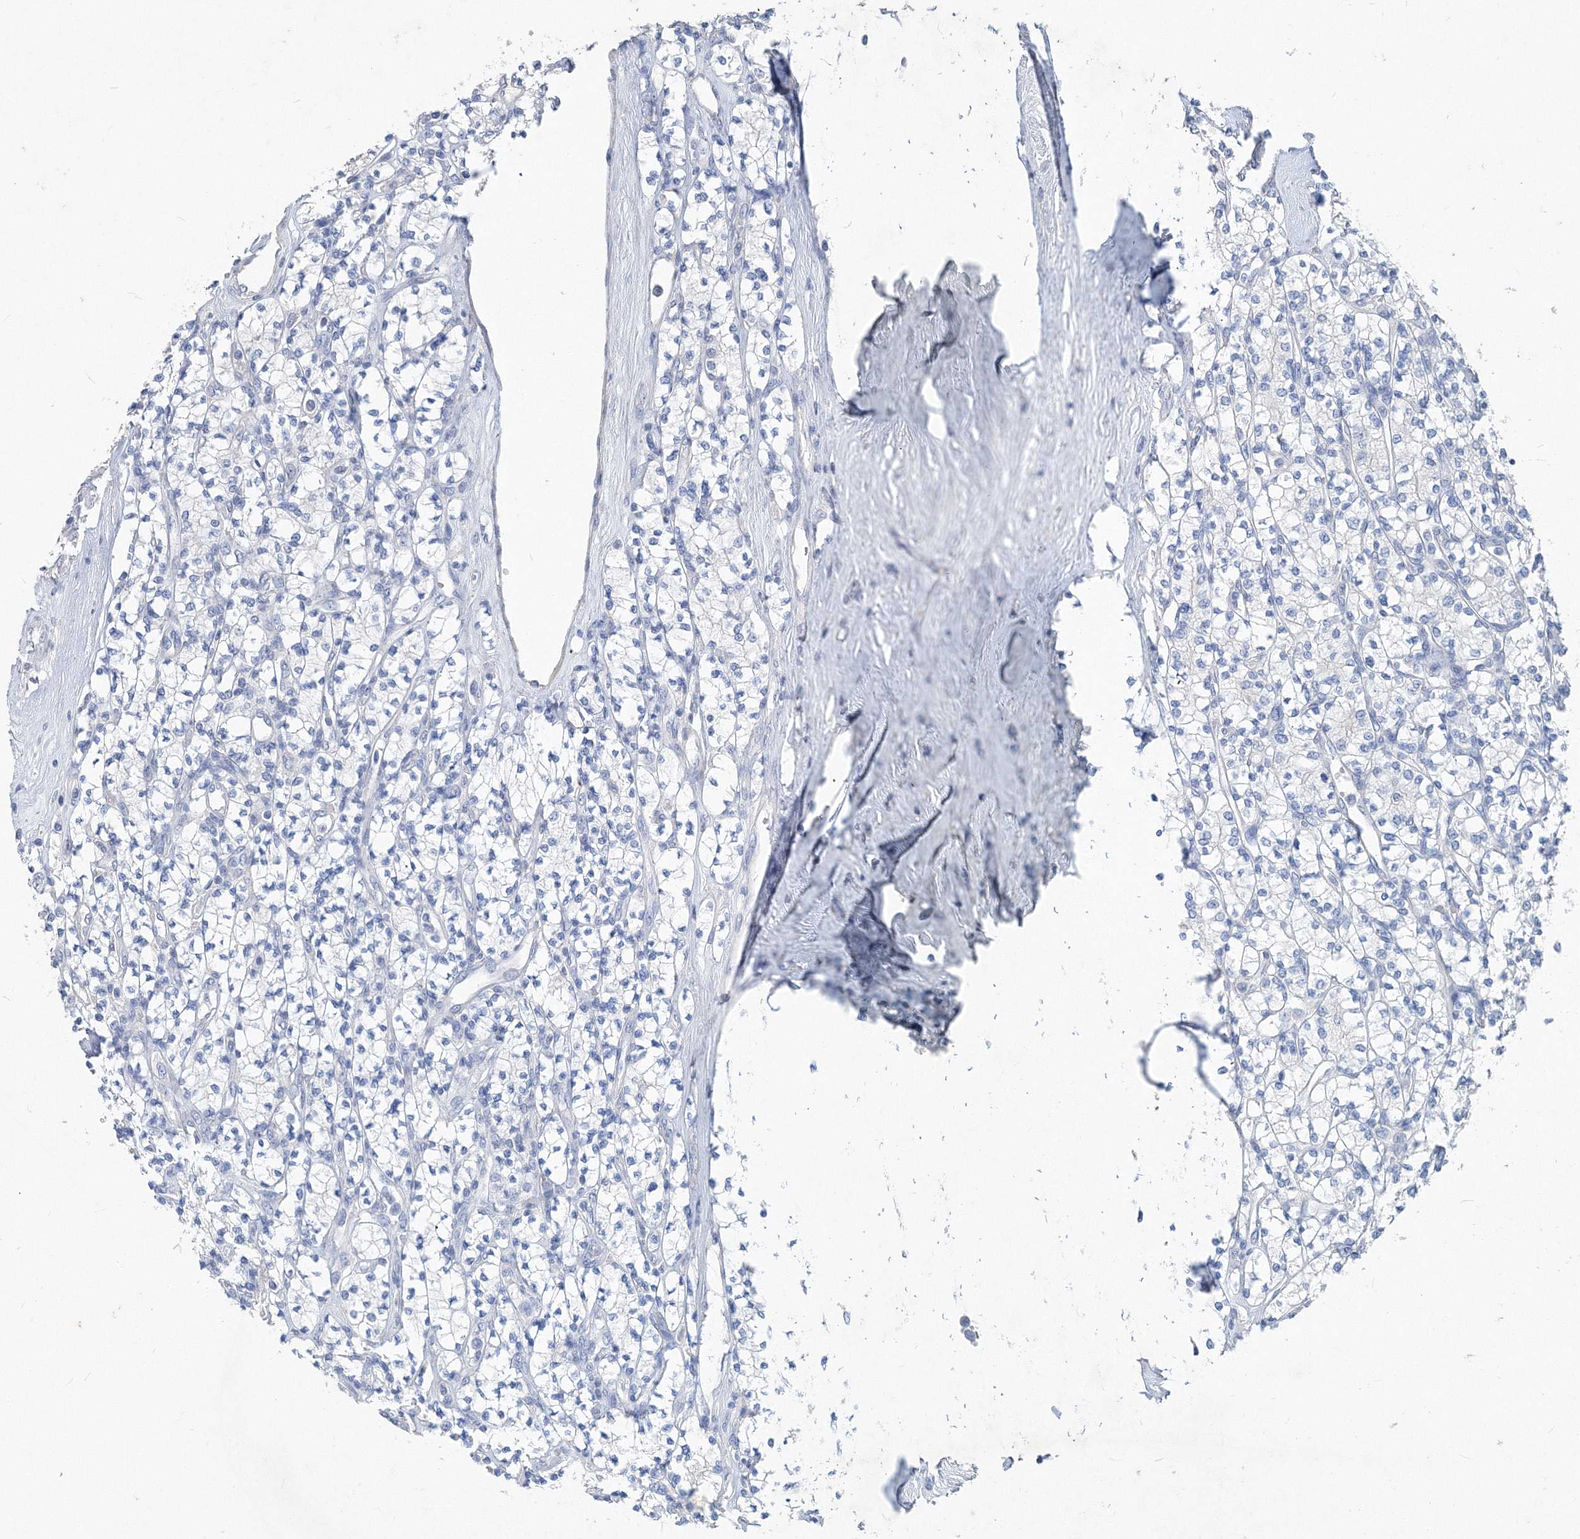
{"staining": {"intensity": "negative", "quantity": "none", "location": "none"}, "tissue": "renal cancer", "cell_type": "Tumor cells", "image_type": "cancer", "snomed": [{"axis": "morphology", "description": "Adenocarcinoma, NOS"}, {"axis": "topography", "description": "Kidney"}], "caption": "DAB immunohistochemical staining of human adenocarcinoma (renal) demonstrates no significant staining in tumor cells.", "gene": "OSBPL6", "patient": {"sex": "male", "age": 77}}